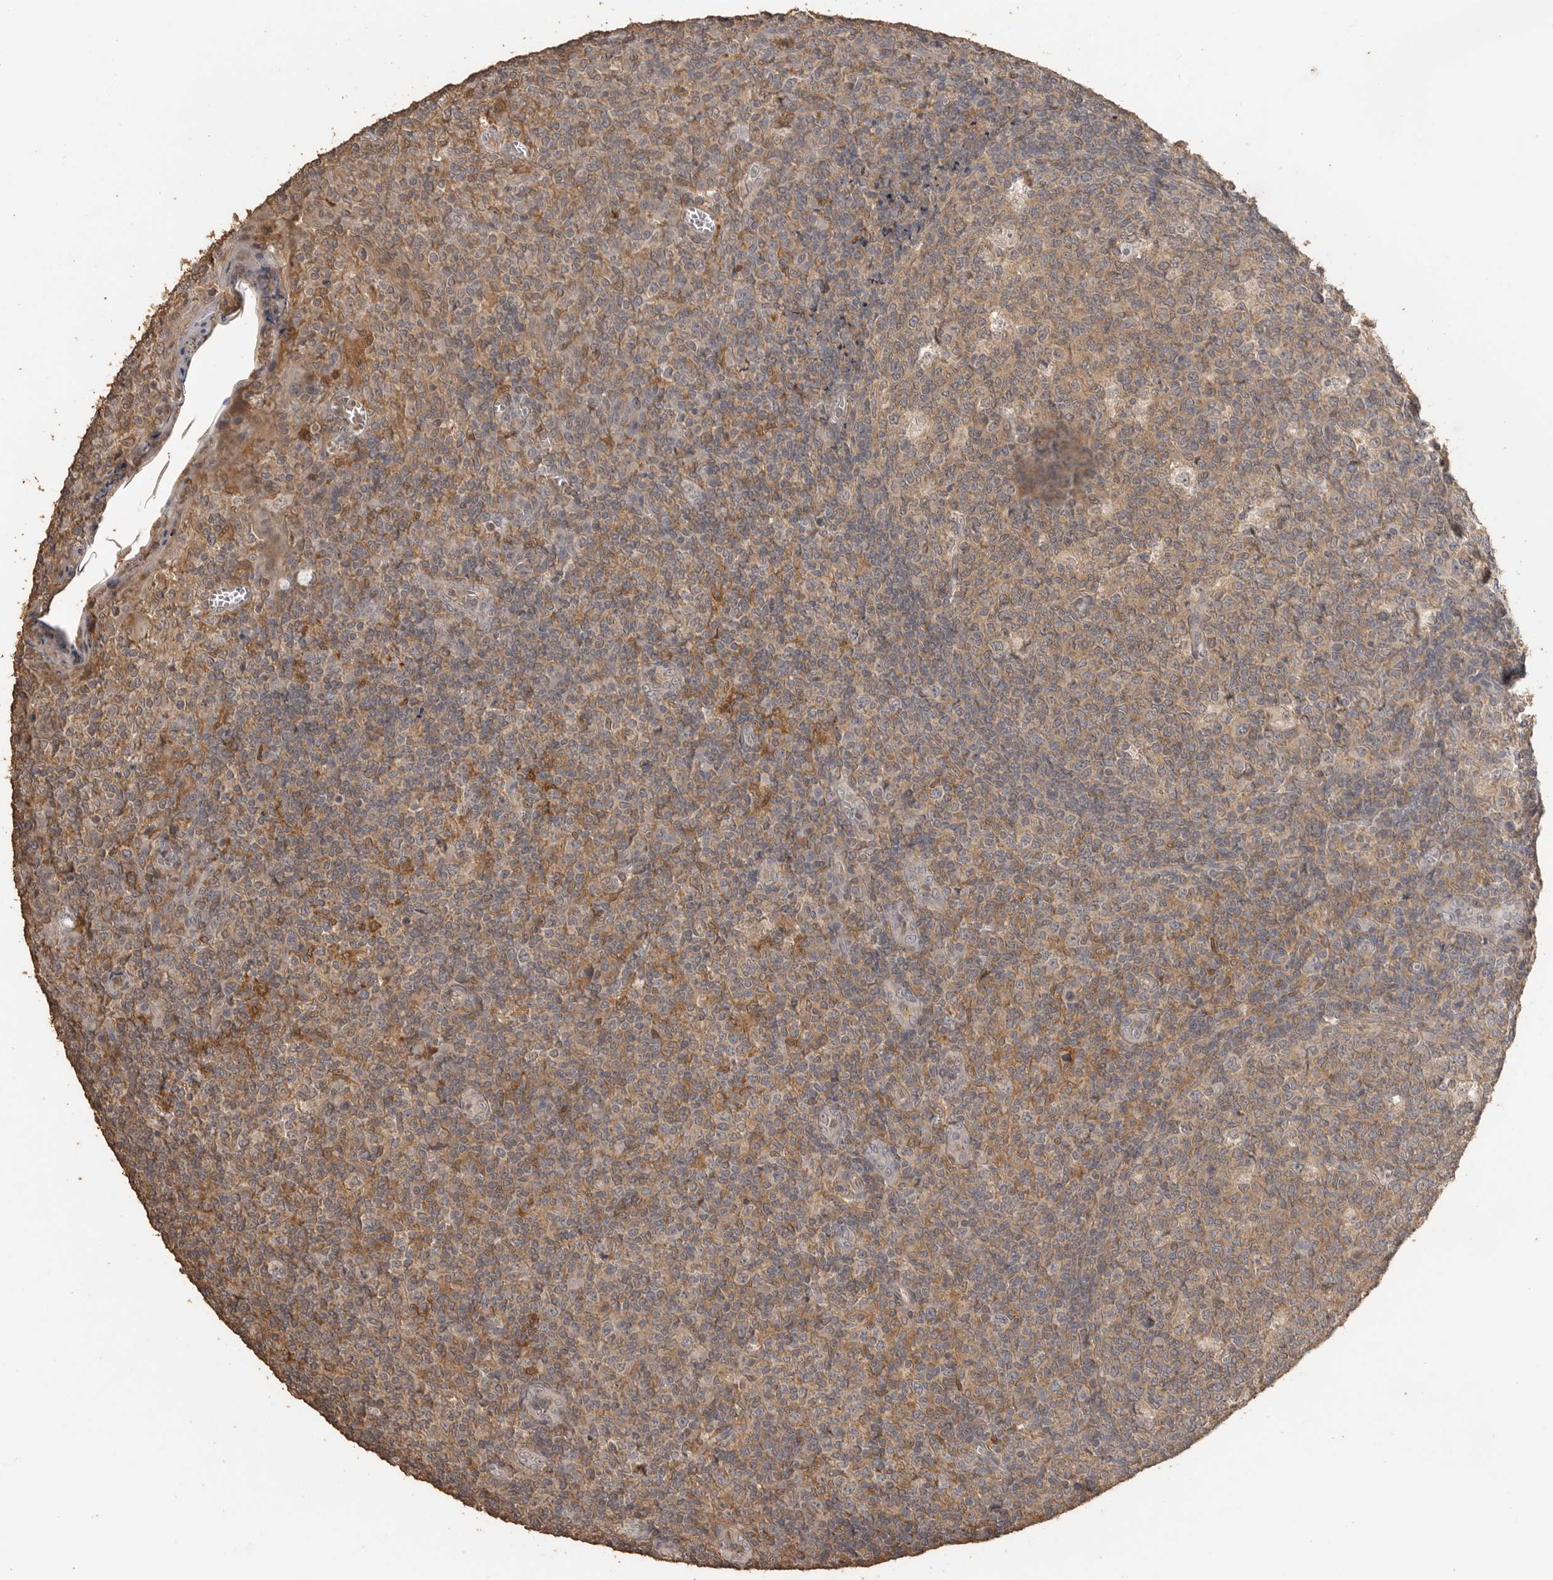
{"staining": {"intensity": "moderate", "quantity": ">75%", "location": "cytoplasmic/membranous"}, "tissue": "tonsil", "cell_type": "Germinal center cells", "image_type": "normal", "snomed": [{"axis": "morphology", "description": "Normal tissue, NOS"}, {"axis": "topography", "description": "Tonsil"}], "caption": "Germinal center cells reveal moderate cytoplasmic/membranous expression in approximately >75% of cells in normal tonsil.", "gene": "MAP2K1", "patient": {"sex": "female", "age": 19}}